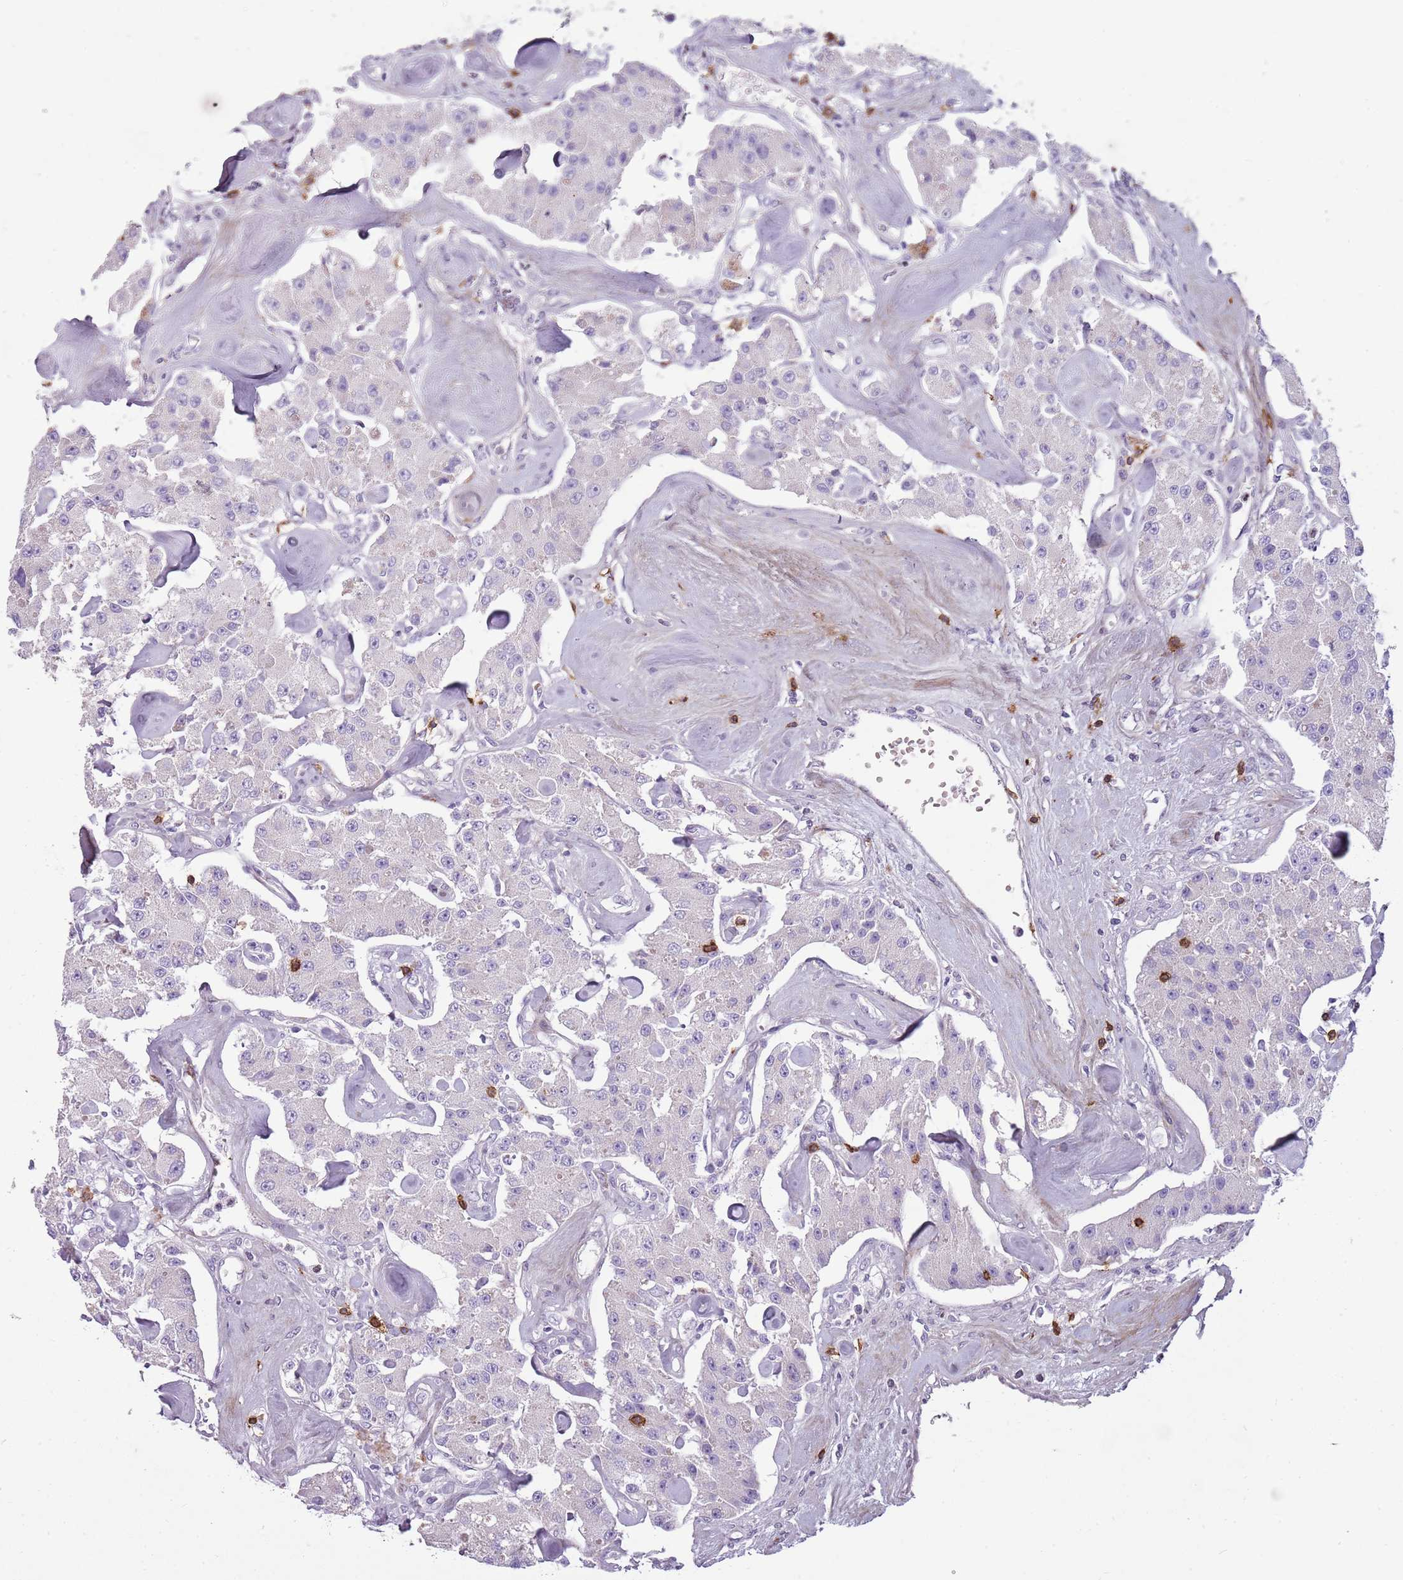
{"staining": {"intensity": "negative", "quantity": "none", "location": "none"}, "tissue": "carcinoid", "cell_type": "Tumor cells", "image_type": "cancer", "snomed": [{"axis": "morphology", "description": "Carcinoid, malignant, NOS"}, {"axis": "topography", "description": "Pancreas"}], "caption": "High magnification brightfield microscopy of carcinoid stained with DAB (brown) and counterstained with hematoxylin (blue): tumor cells show no significant positivity.", "gene": "ZNF583", "patient": {"sex": "male", "age": 41}}